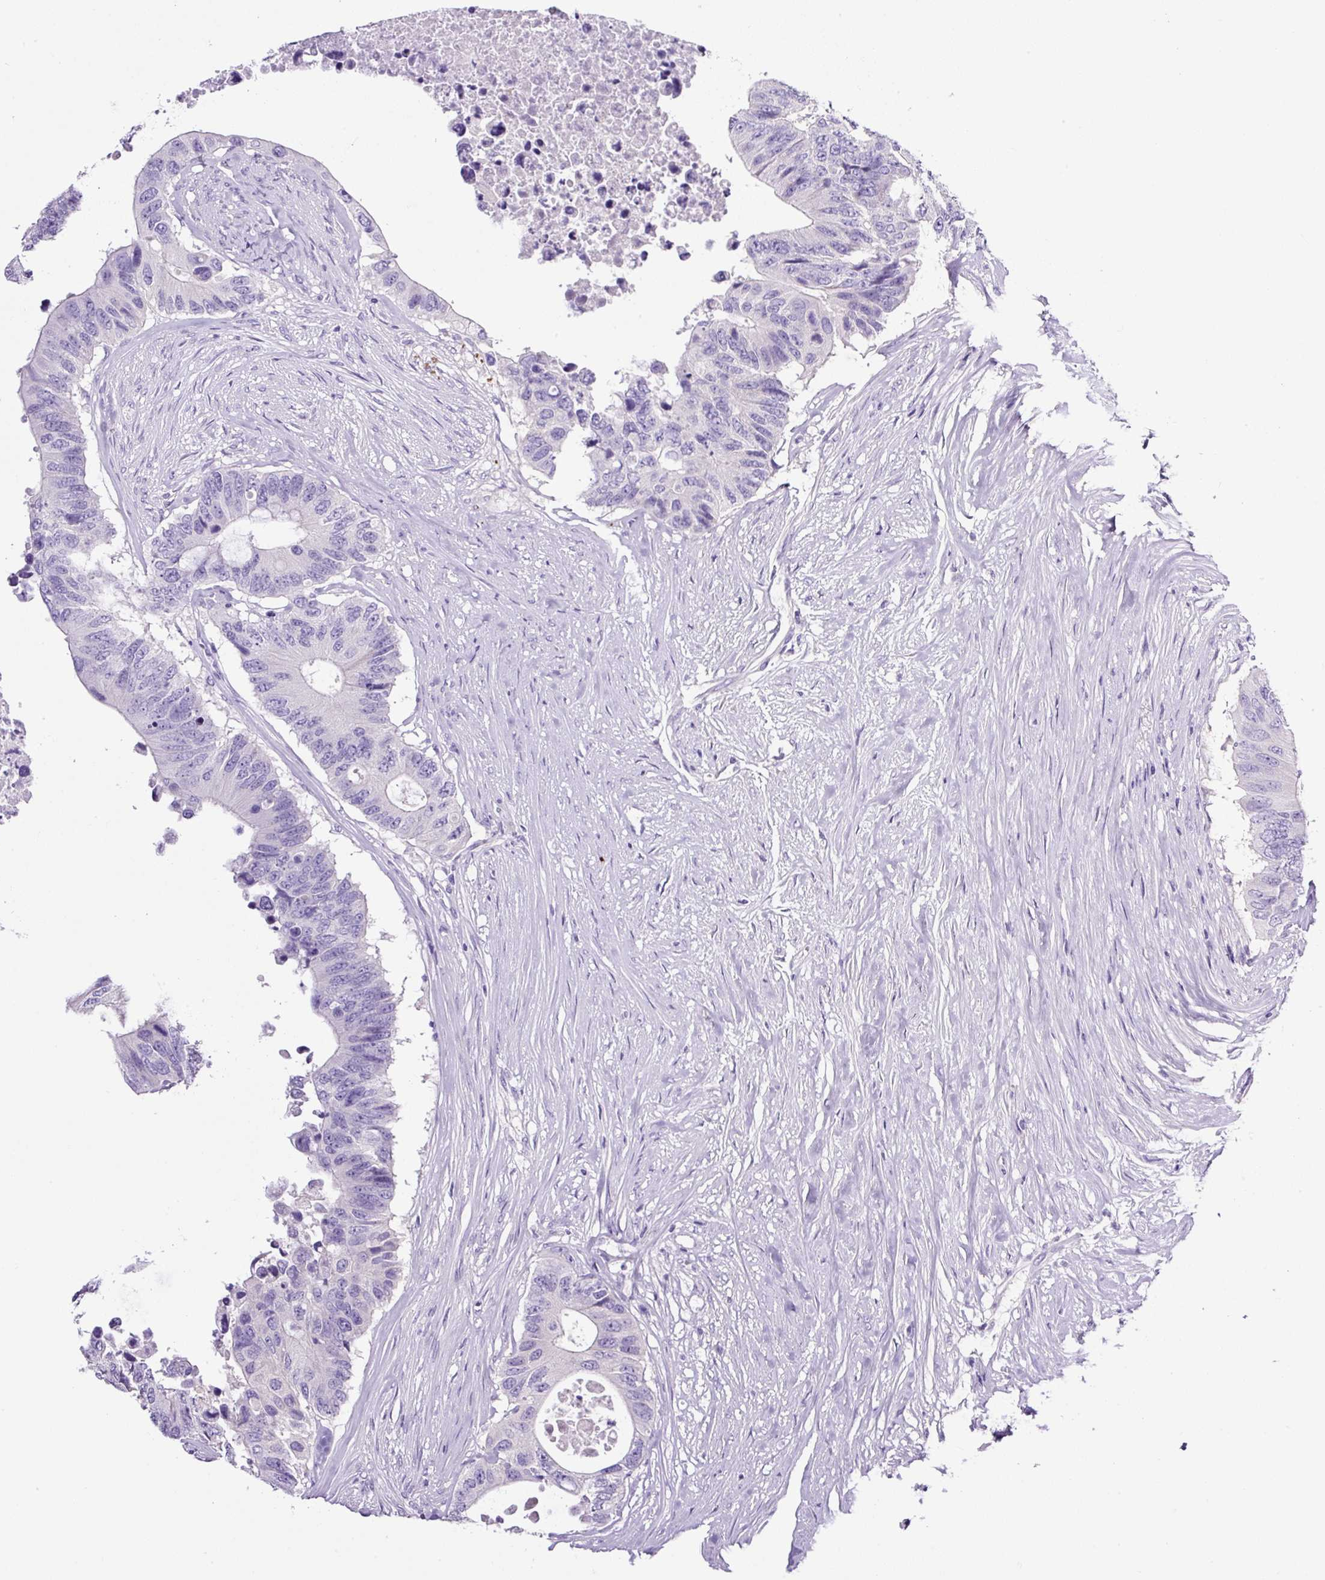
{"staining": {"intensity": "negative", "quantity": "none", "location": "none"}, "tissue": "colorectal cancer", "cell_type": "Tumor cells", "image_type": "cancer", "snomed": [{"axis": "morphology", "description": "Adenocarcinoma, NOS"}, {"axis": "topography", "description": "Colon"}], "caption": "This micrograph is of colorectal cancer (adenocarcinoma) stained with IHC to label a protein in brown with the nuclei are counter-stained blue. There is no positivity in tumor cells.", "gene": "SP8", "patient": {"sex": "male", "age": 71}}